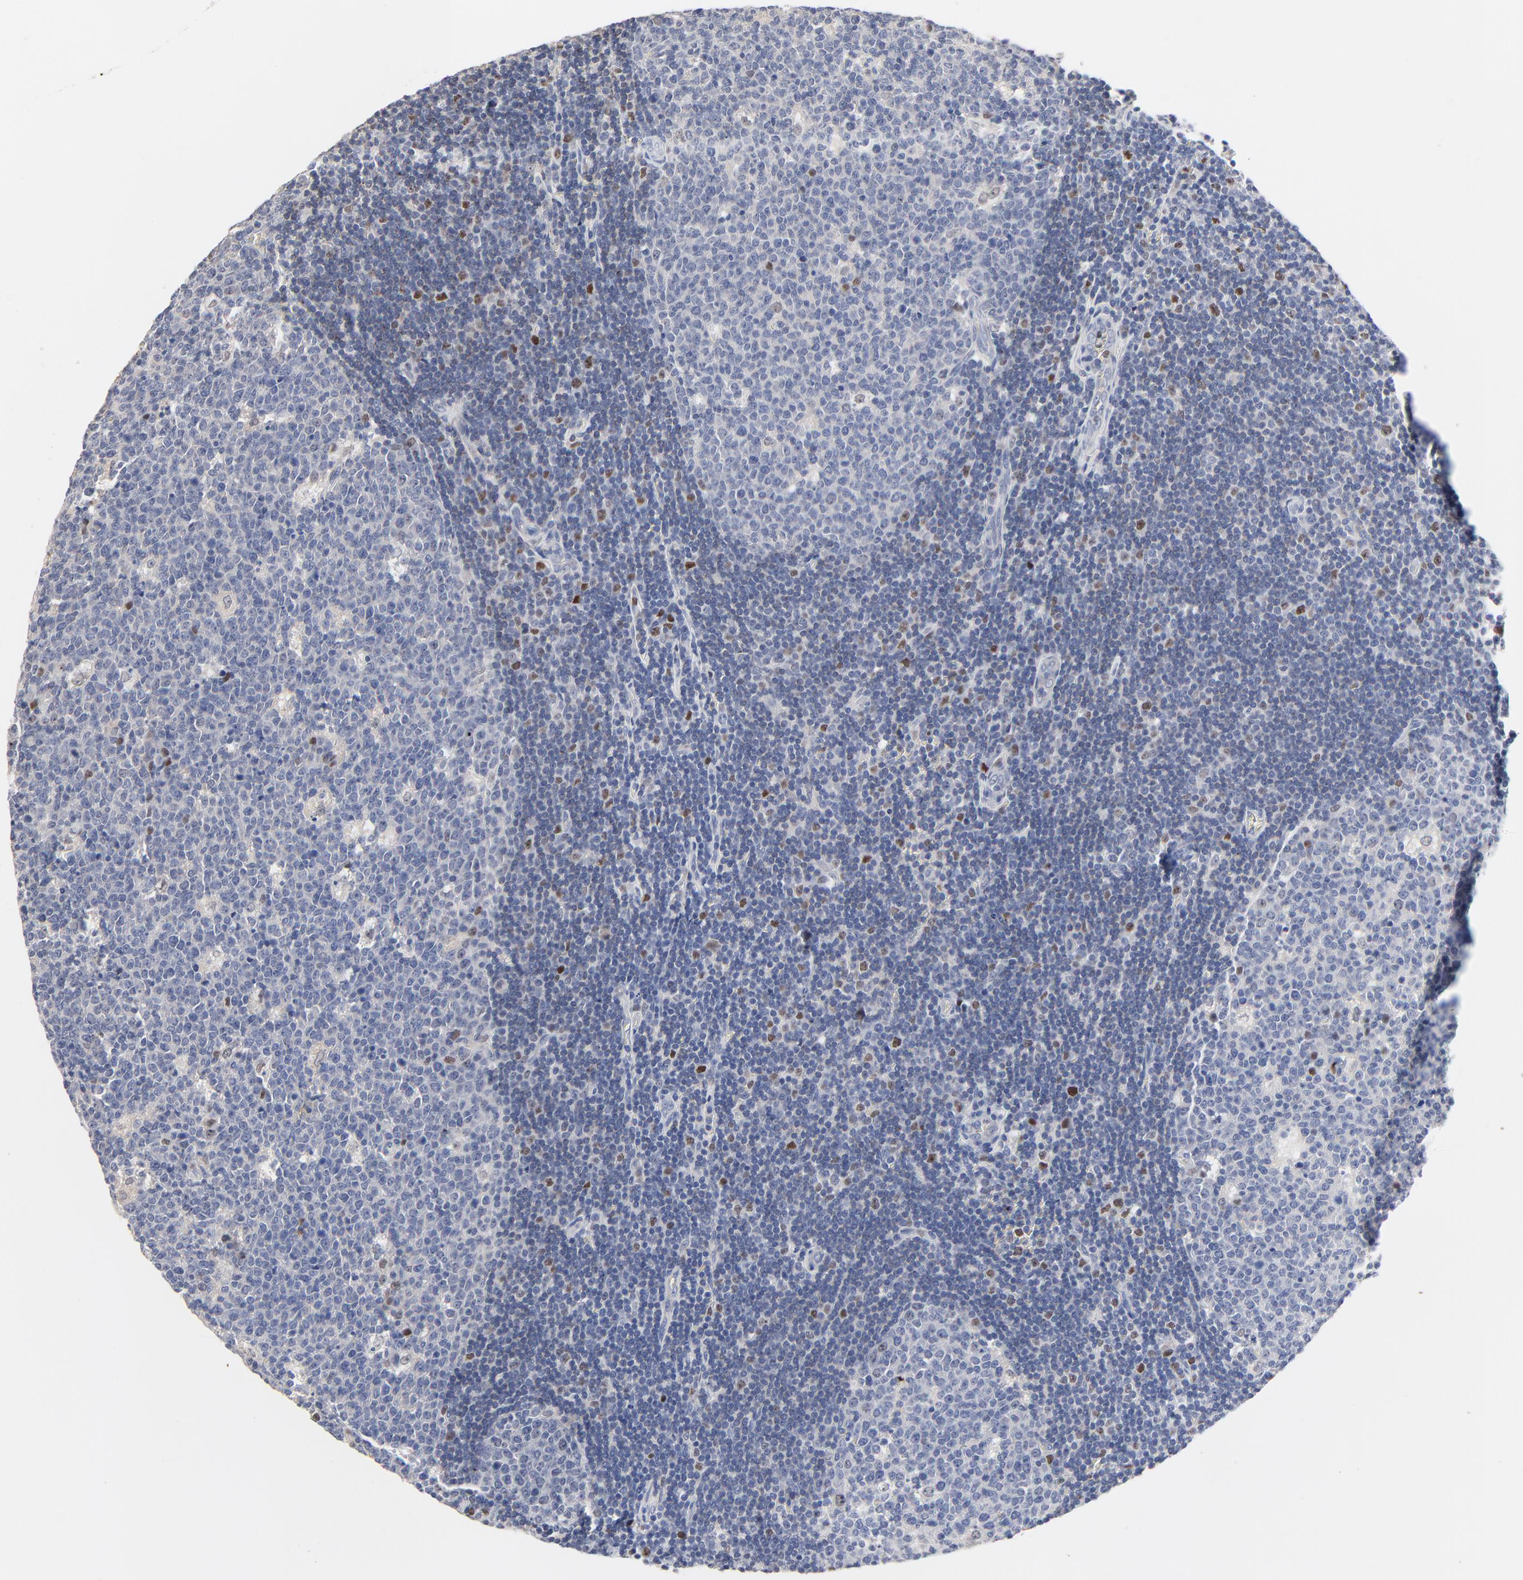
{"staining": {"intensity": "moderate", "quantity": "<25%", "location": "nuclear"}, "tissue": "lymph node", "cell_type": "Germinal center cells", "image_type": "normal", "snomed": [{"axis": "morphology", "description": "Normal tissue, NOS"}, {"axis": "topography", "description": "Lymph node"}, {"axis": "topography", "description": "Salivary gland"}], "caption": "A brown stain labels moderate nuclear staining of a protein in germinal center cells of benign lymph node.", "gene": "AADAC", "patient": {"sex": "male", "age": 8}}